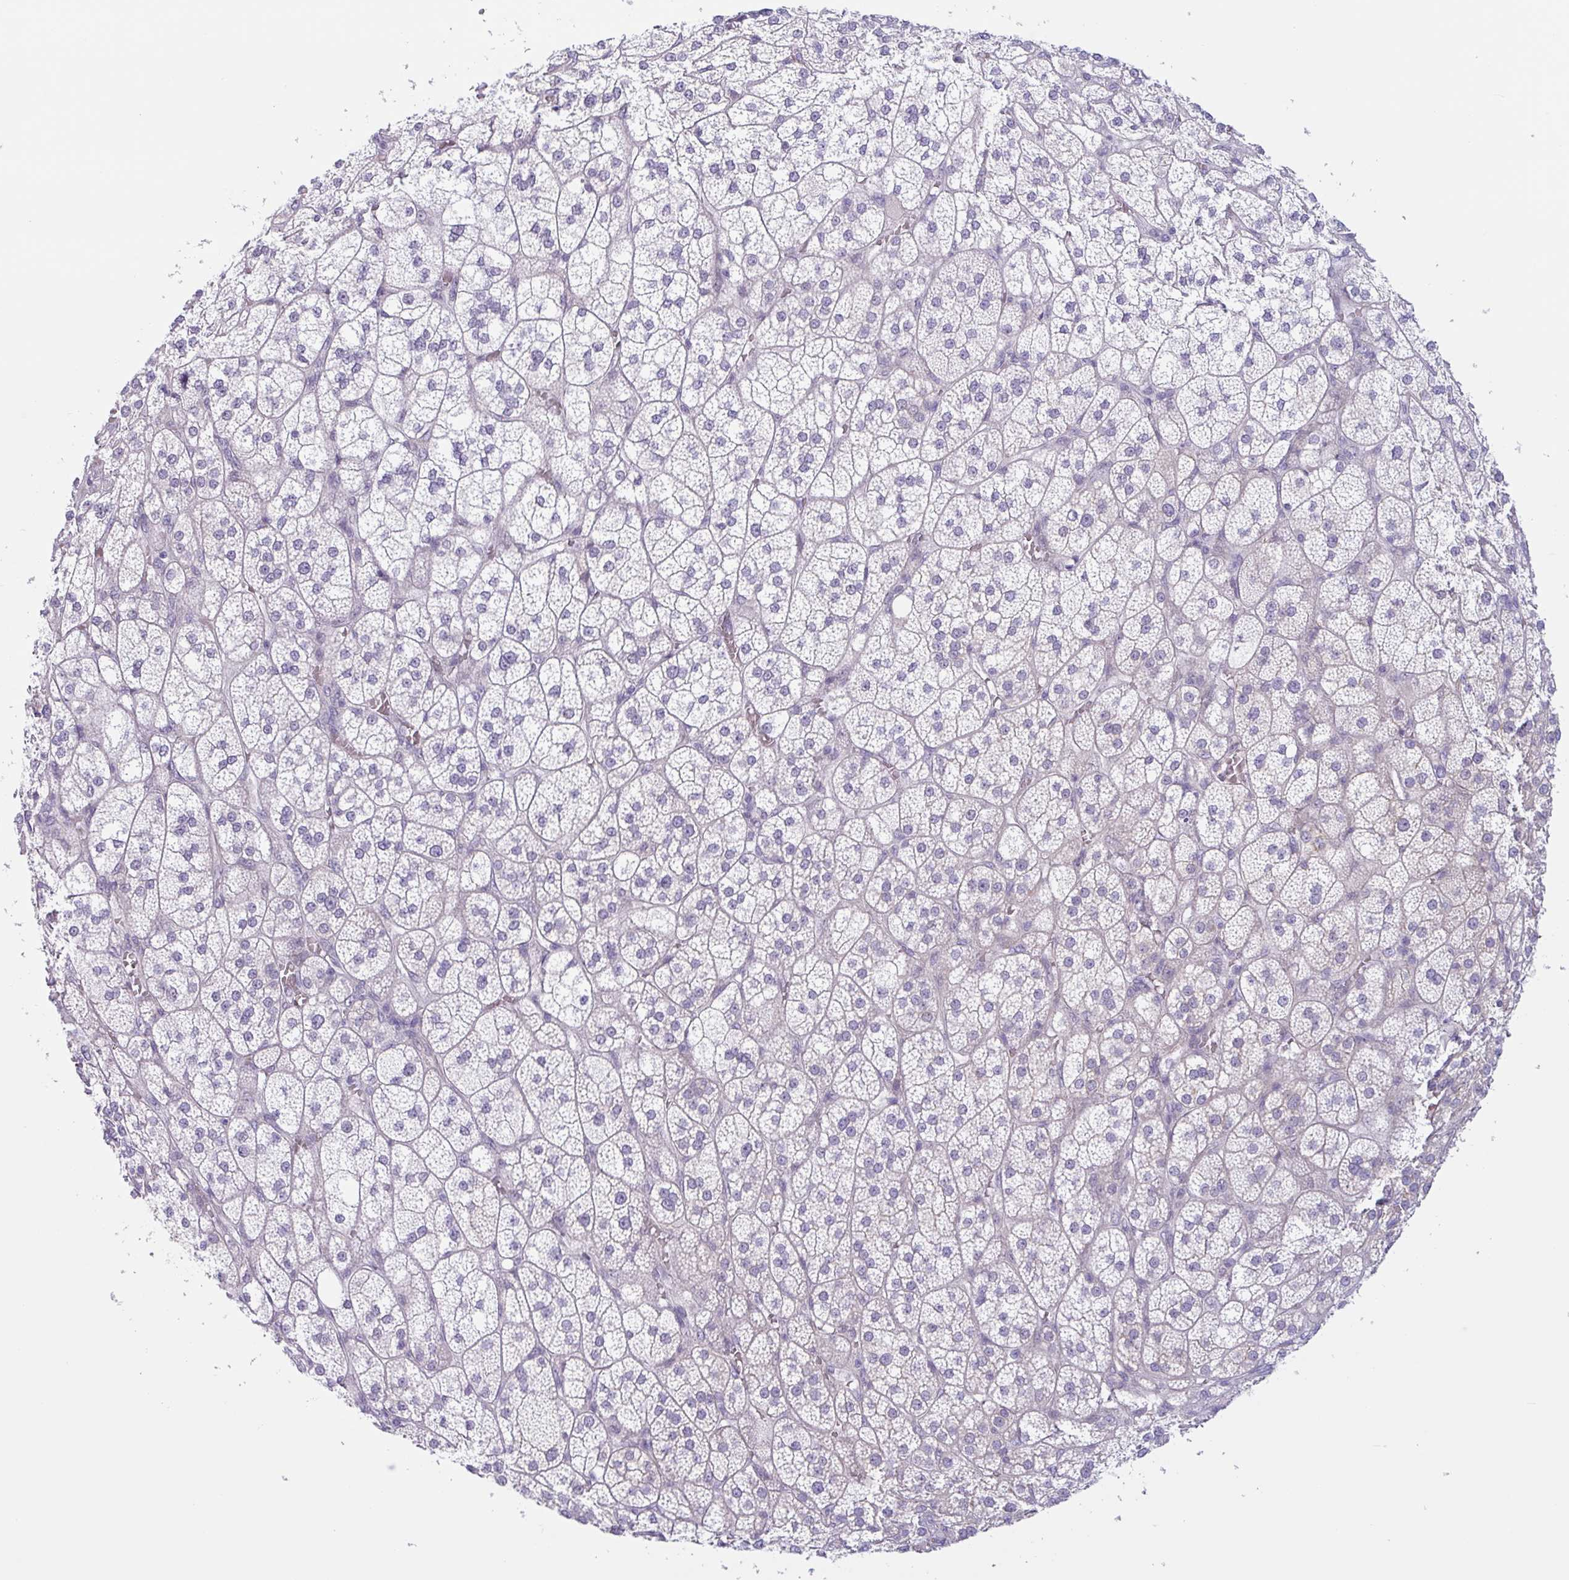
{"staining": {"intensity": "weak", "quantity": "25%-75%", "location": "cytoplasmic/membranous"}, "tissue": "adrenal gland", "cell_type": "Glandular cells", "image_type": "normal", "snomed": [{"axis": "morphology", "description": "Normal tissue, NOS"}, {"axis": "topography", "description": "Adrenal gland"}], "caption": "Human adrenal gland stained for a protein (brown) displays weak cytoplasmic/membranous positive staining in about 25%-75% of glandular cells.", "gene": "MYH10", "patient": {"sex": "female", "age": 60}}